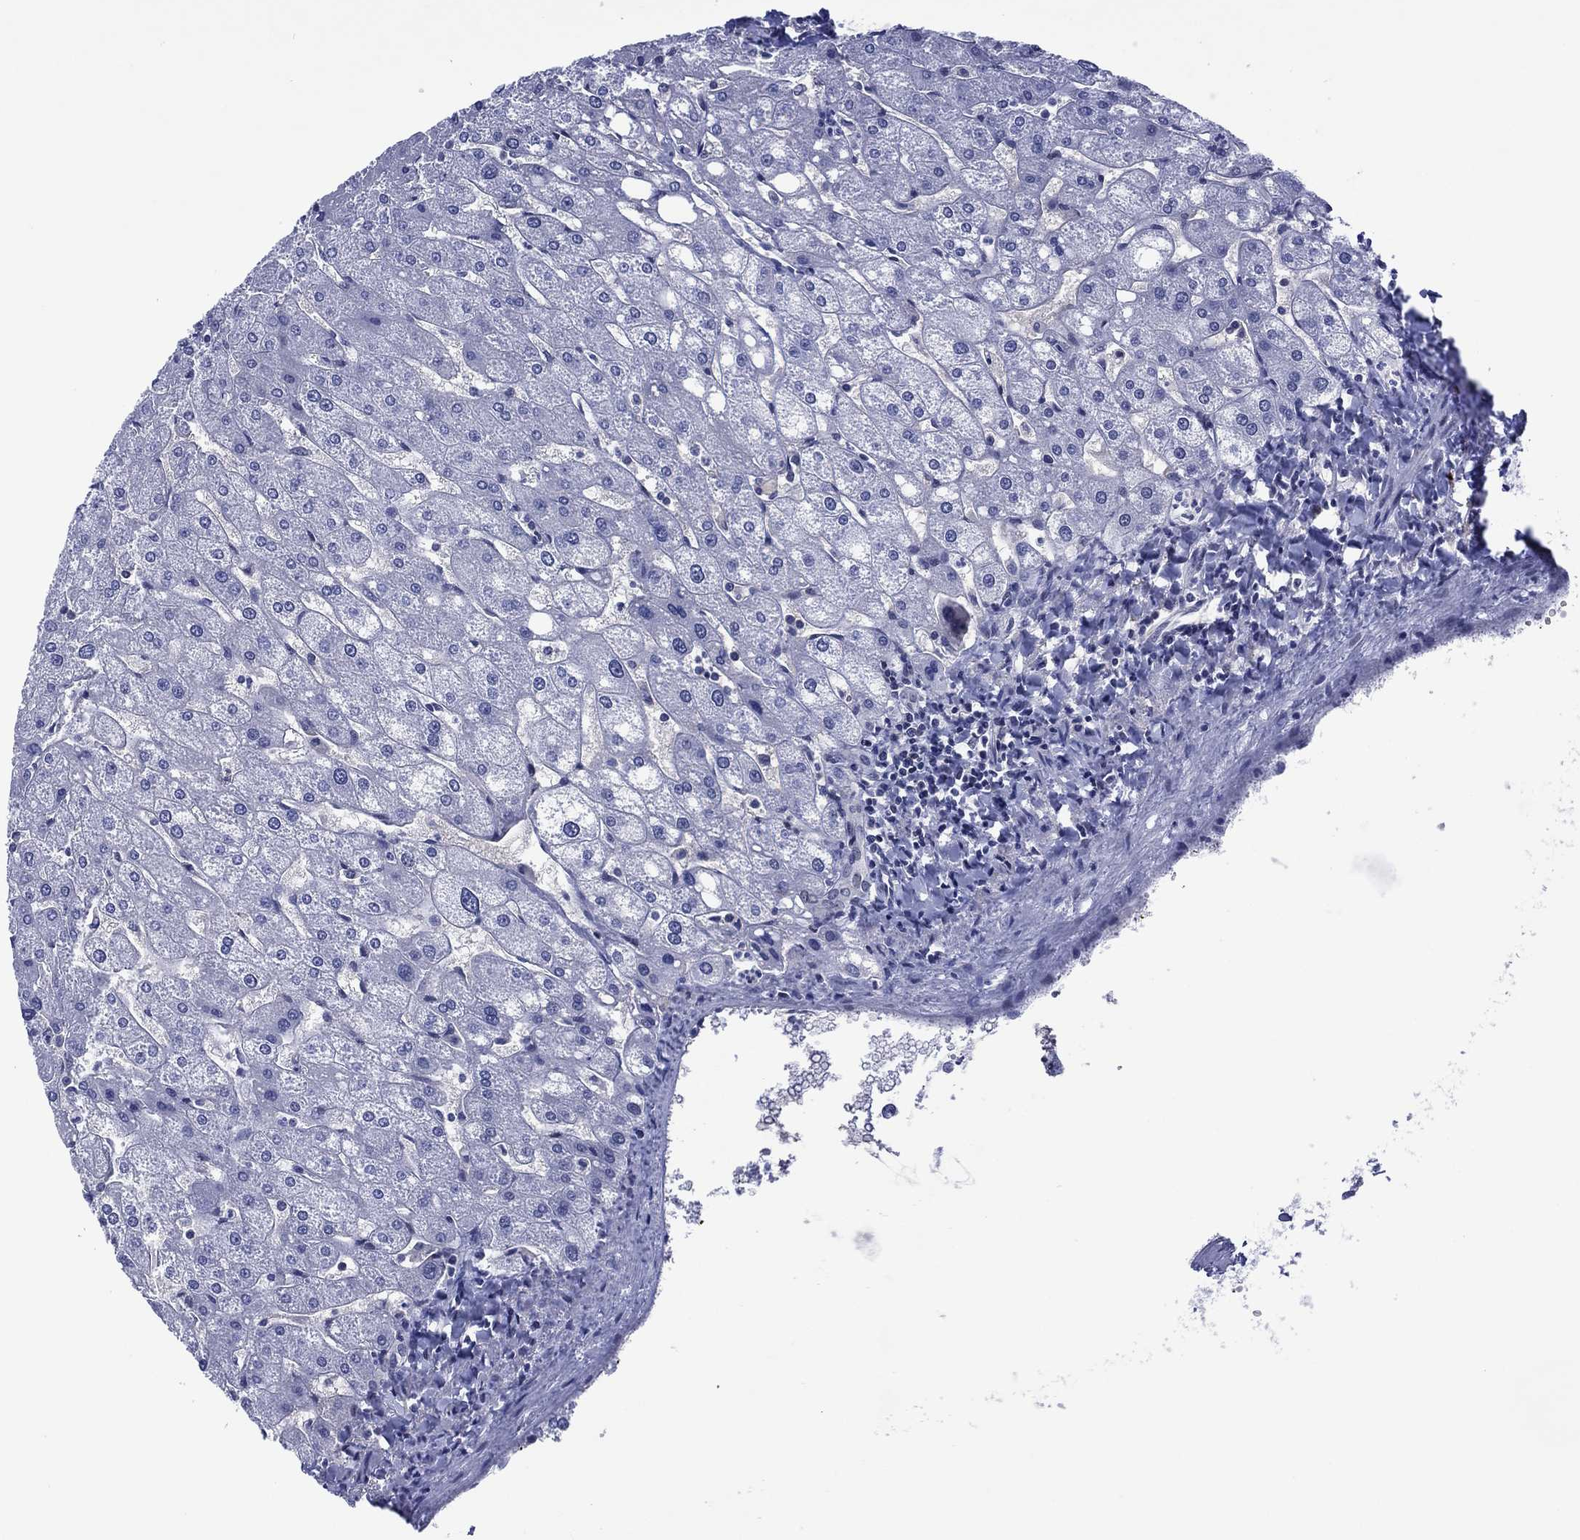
{"staining": {"intensity": "negative", "quantity": "none", "location": "none"}, "tissue": "liver", "cell_type": "Cholangiocytes", "image_type": "normal", "snomed": [{"axis": "morphology", "description": "Normal tissue, NOS"}, {"axis": "topography", "description": "Liver"}], "caption": "Immunohistochemical staining of normal liver displays no significant positivity in cholangiocytes. The staining is performed using DAB (3,3'-diaminobenzidine) brown chromogen with nuclei counter-stained in using hematoxylin.", "gene": "GATA6", "patient": {"sex": "male", "age": 67}}